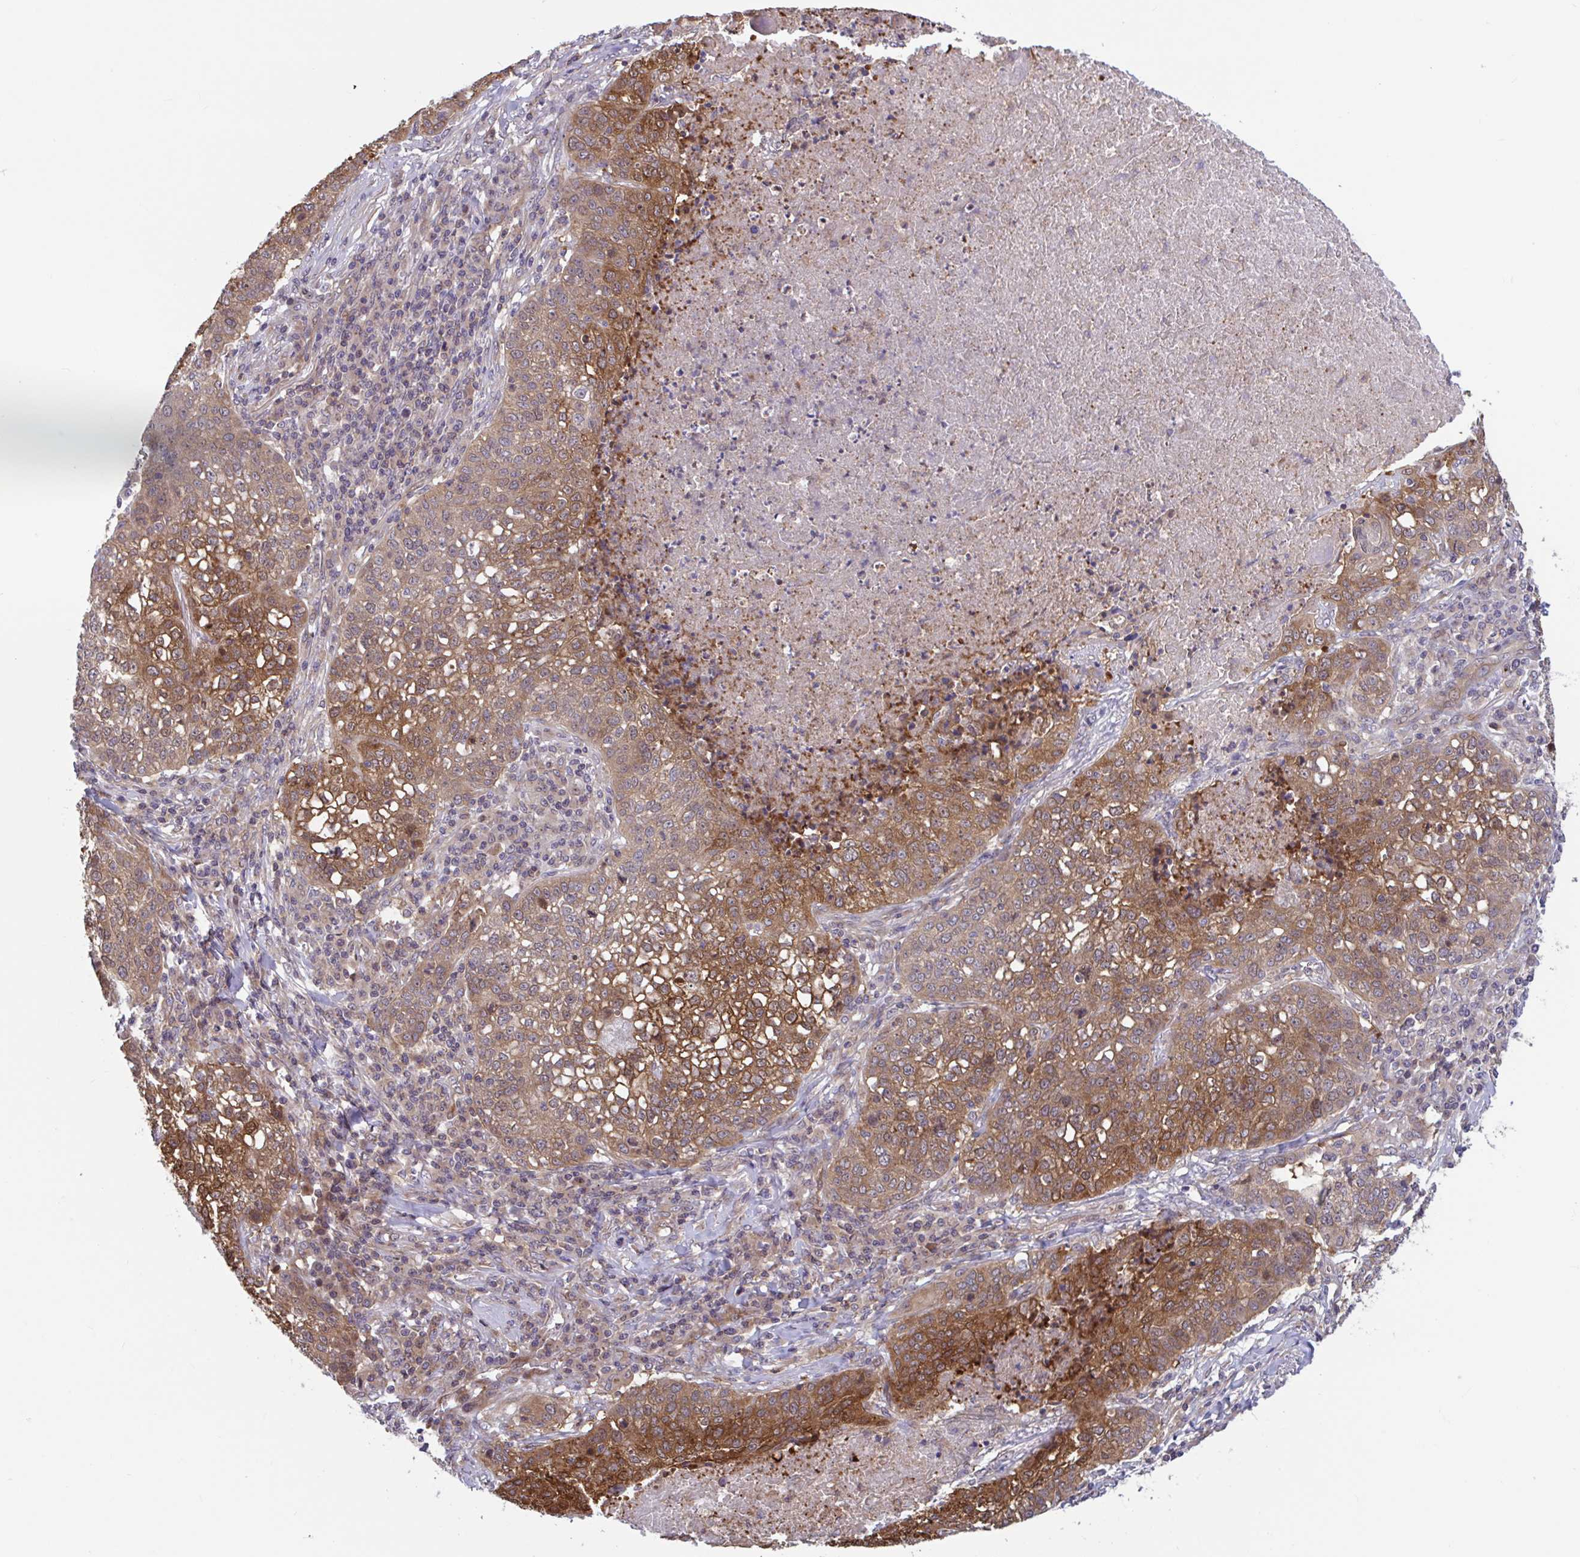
{"staining": {"intensity": "moderate", "quantity": ">75%", "location": "cytoplasmic/membranous"}, "tissue": "lung cancer", "cell_type": "Tumor cells", "image_type": "cancer", "snomed": [{"axis": "morphology", "description": "Squamous cell carcinoma, NOS"}, {"axis": "topography", "description": "Lung"}], "caption": "This is a photomicrograph of immunohistochemistry (IHC) staining of lung cancer (squamous cell carcinoma), which shows moderate staining in the cytoplasmic/membranous of tumor cells.", "gene": "LMNTD2", "patient": {"sex": "male", "age": 63}}